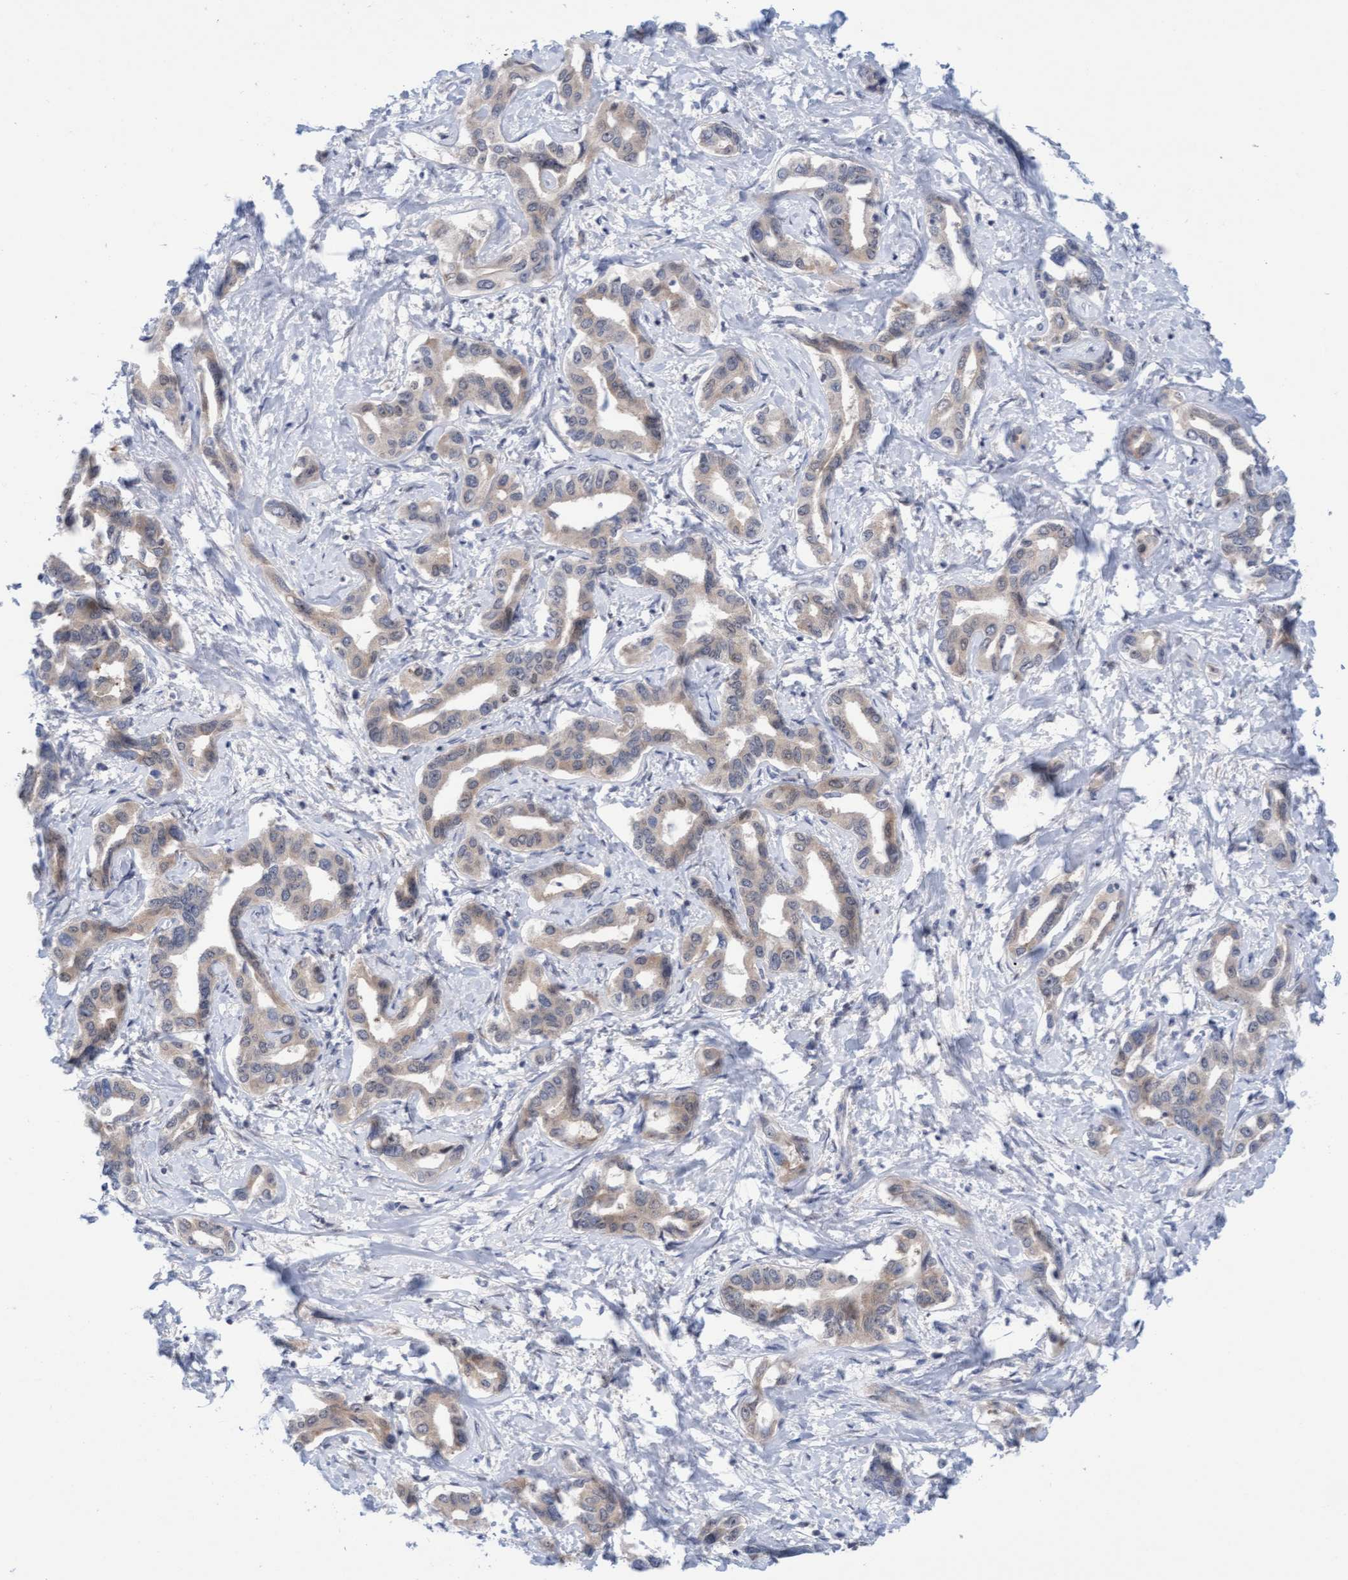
{"staining": {"intensity": "weak", "quantity": "<25%", "location": "cytoplasmic/membranous"}, "tissue": "liver cancer", "cell_type": "Tumor cells", "image_type": "cancer", "snomed": [{"axis": "morphology", "description": "Cholangiocarcinoma"}, {"axis": "topography", "description": "Liver"}], "caption": "This photomicrograph is of liver cancer stained with immunohistochemistry to label a protein in brown with the nuclei are counter-stained blue. There is no expression in tumor cells.", "gene": "AMZ2", "patient": {"sex": "male", "age": 59}}